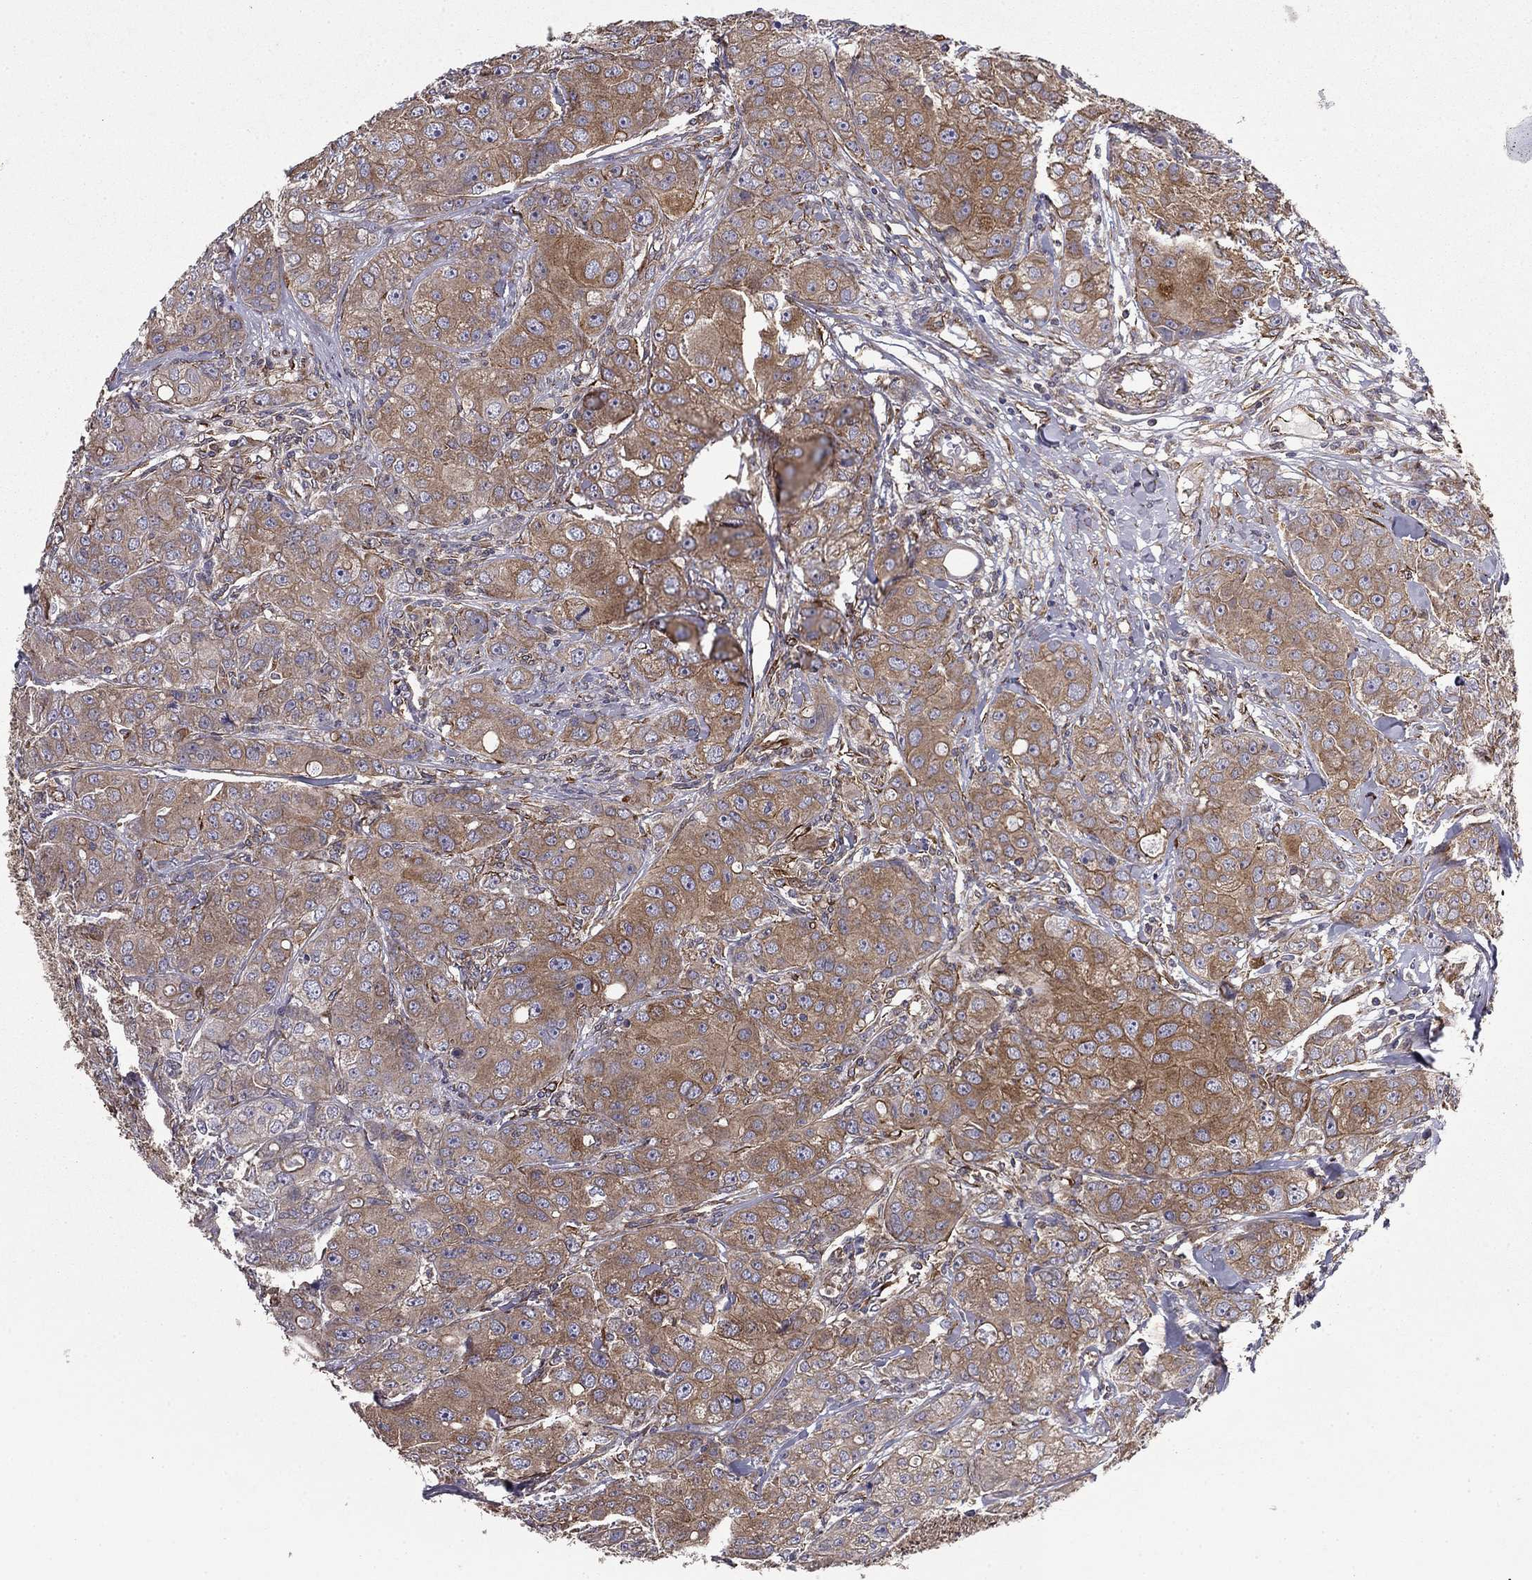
{"staining": {"intensity": "moderate", "quantity": "<25%", "location": "cytoplasmic/membranous"}, "tissue": "breast cancer", "cell_type": "Tumor cells", "image_type": "cancer", "snomed": [{"axis": "morphology", "description": "Duct carcinoma"}, {"axis": "topography", "description": "Breast"}], "caption": "A histopathology image of human breast intraductal carcinoma stained for a protein shows moderate cytoplasmic/membranous brown staining in tumor cells.", "gene": "SHMT1", "patient": {"sex": "female", "age": 43}}